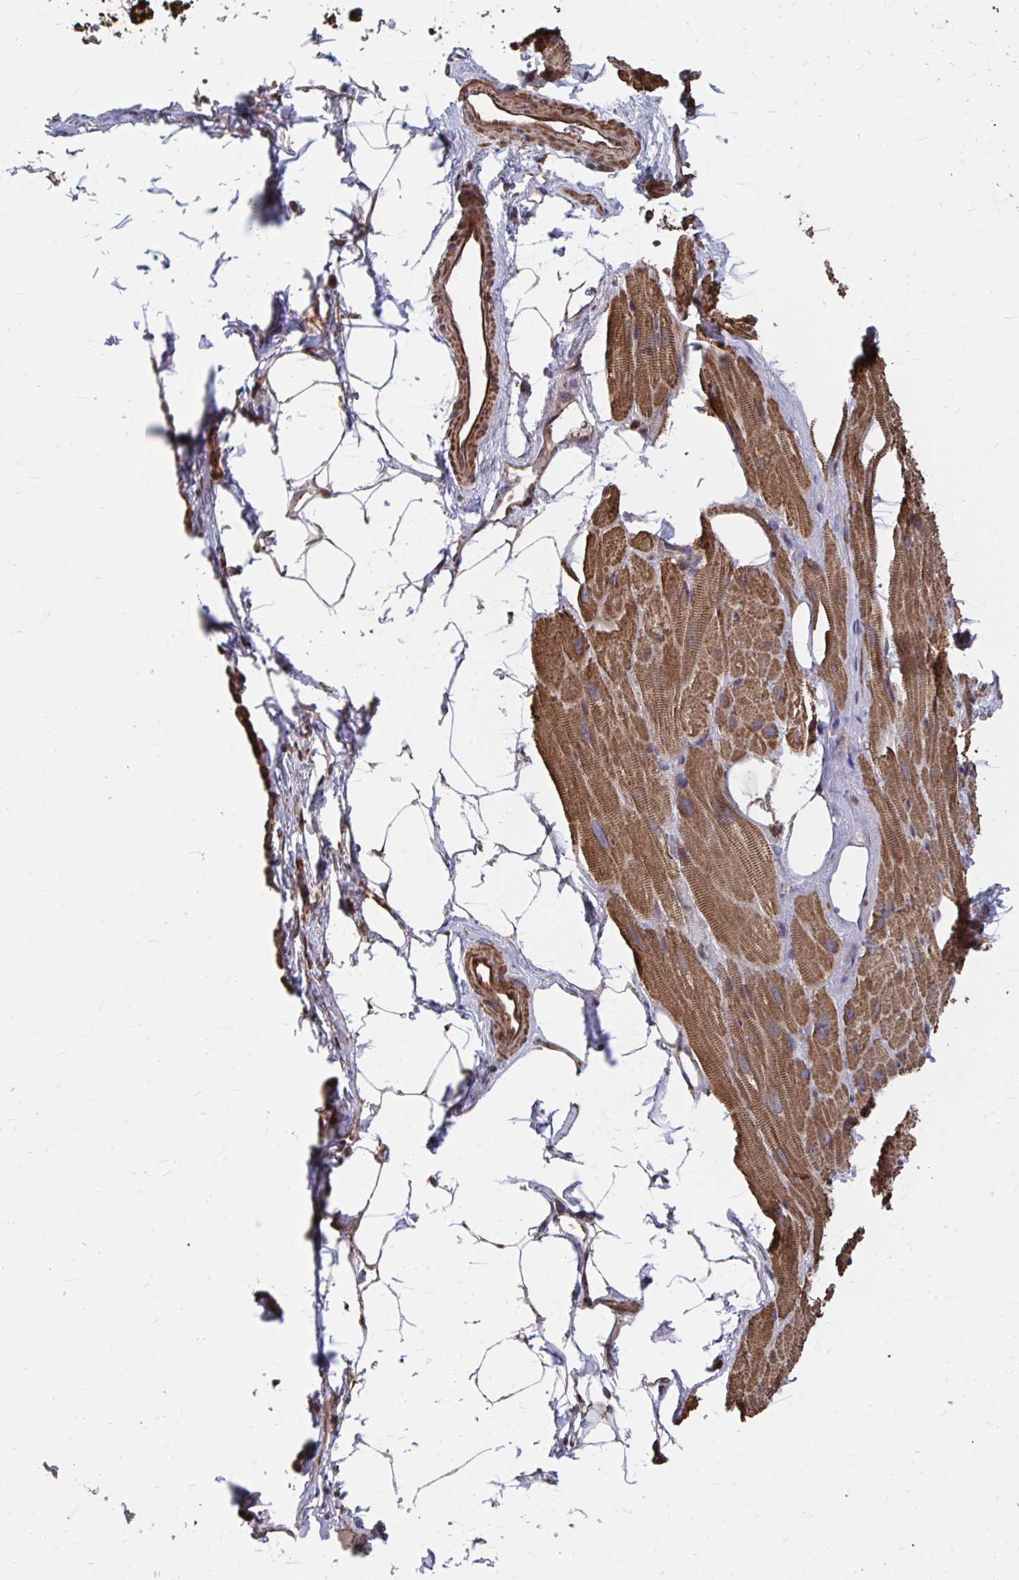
{"staining": {"intensity": "strong", "quantity": ">75%", "location": "cytoplasmic/membranous"}, "tissue": "heart muscle", "cell_type": "Cardiomyocytes", "image_type": "normal", "snomed": [{"axis": "morphology", "description": "Normal tissue, NOS"}, {"axis": "topography", "description": "Heart"}], "caption": "Immunohistochemistry of normal human heart muscle displays high levels of strong cytoplasmic/membranous positivity in about >75% of cardiomyocytes. (brown staining indicates protein expression, while blue staining denotes nuclei).", "gene": "FAM89A", "patient": {"sex": "male", "age": 62}}